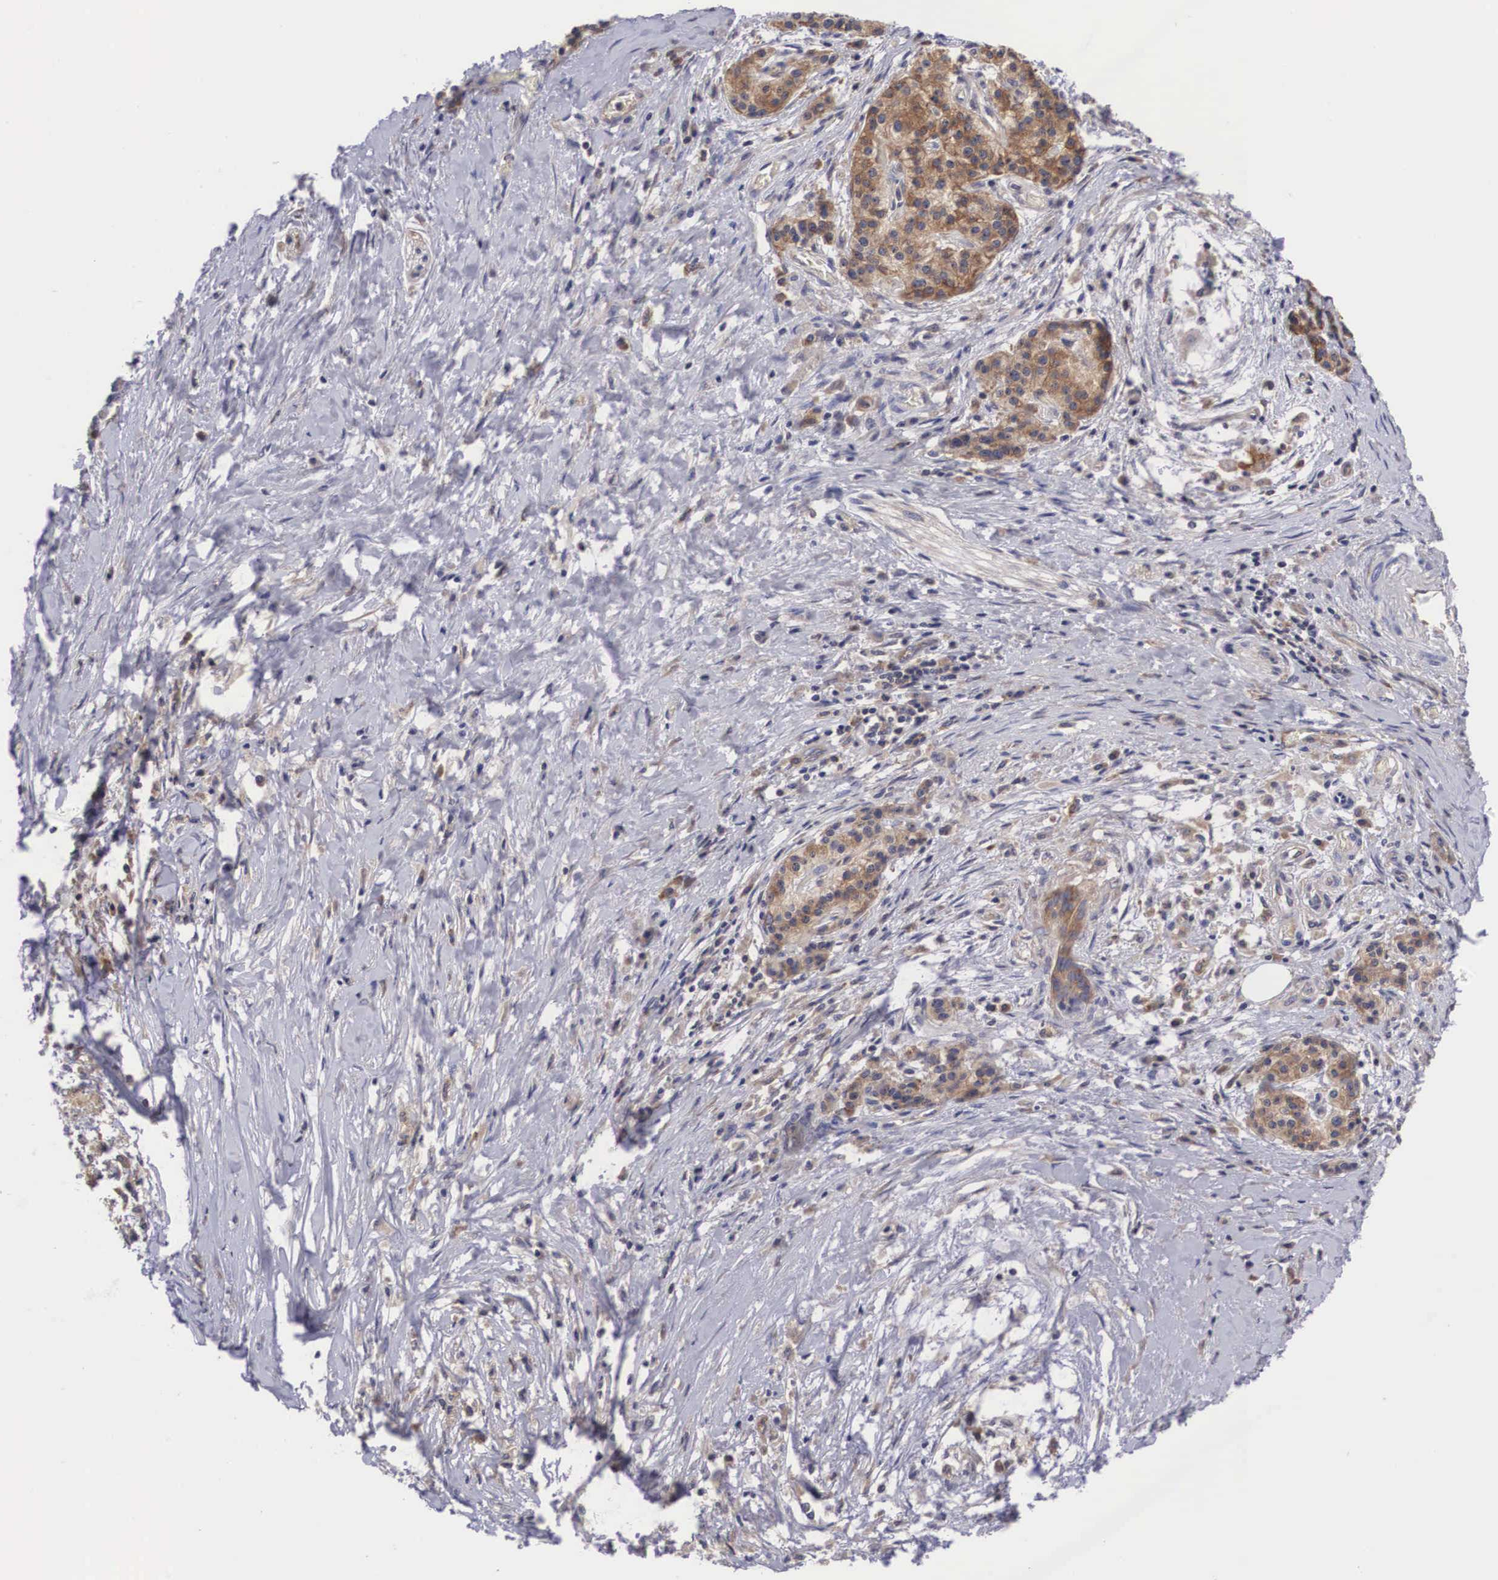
{"staining": {"intensity": "weak", "quantity": "25%-75%", "location": "cytoplasmic/membranous"}, "tissue": "pancreatic cancer", "cell_type": "Tumor cells", "image_type": "cancer", "snomed": [{"axis": "morphology", "description": "Adenocarcinoma, NOS"}, {"axis": "topography", "description": "Pancreas"}], "caption": "Human pancreatic cancer stained with a protein marker demonstrates weak staining in tumor cells.", "gene": "GRIPAP1", "patient": {"sex": "female", "age": 64}}